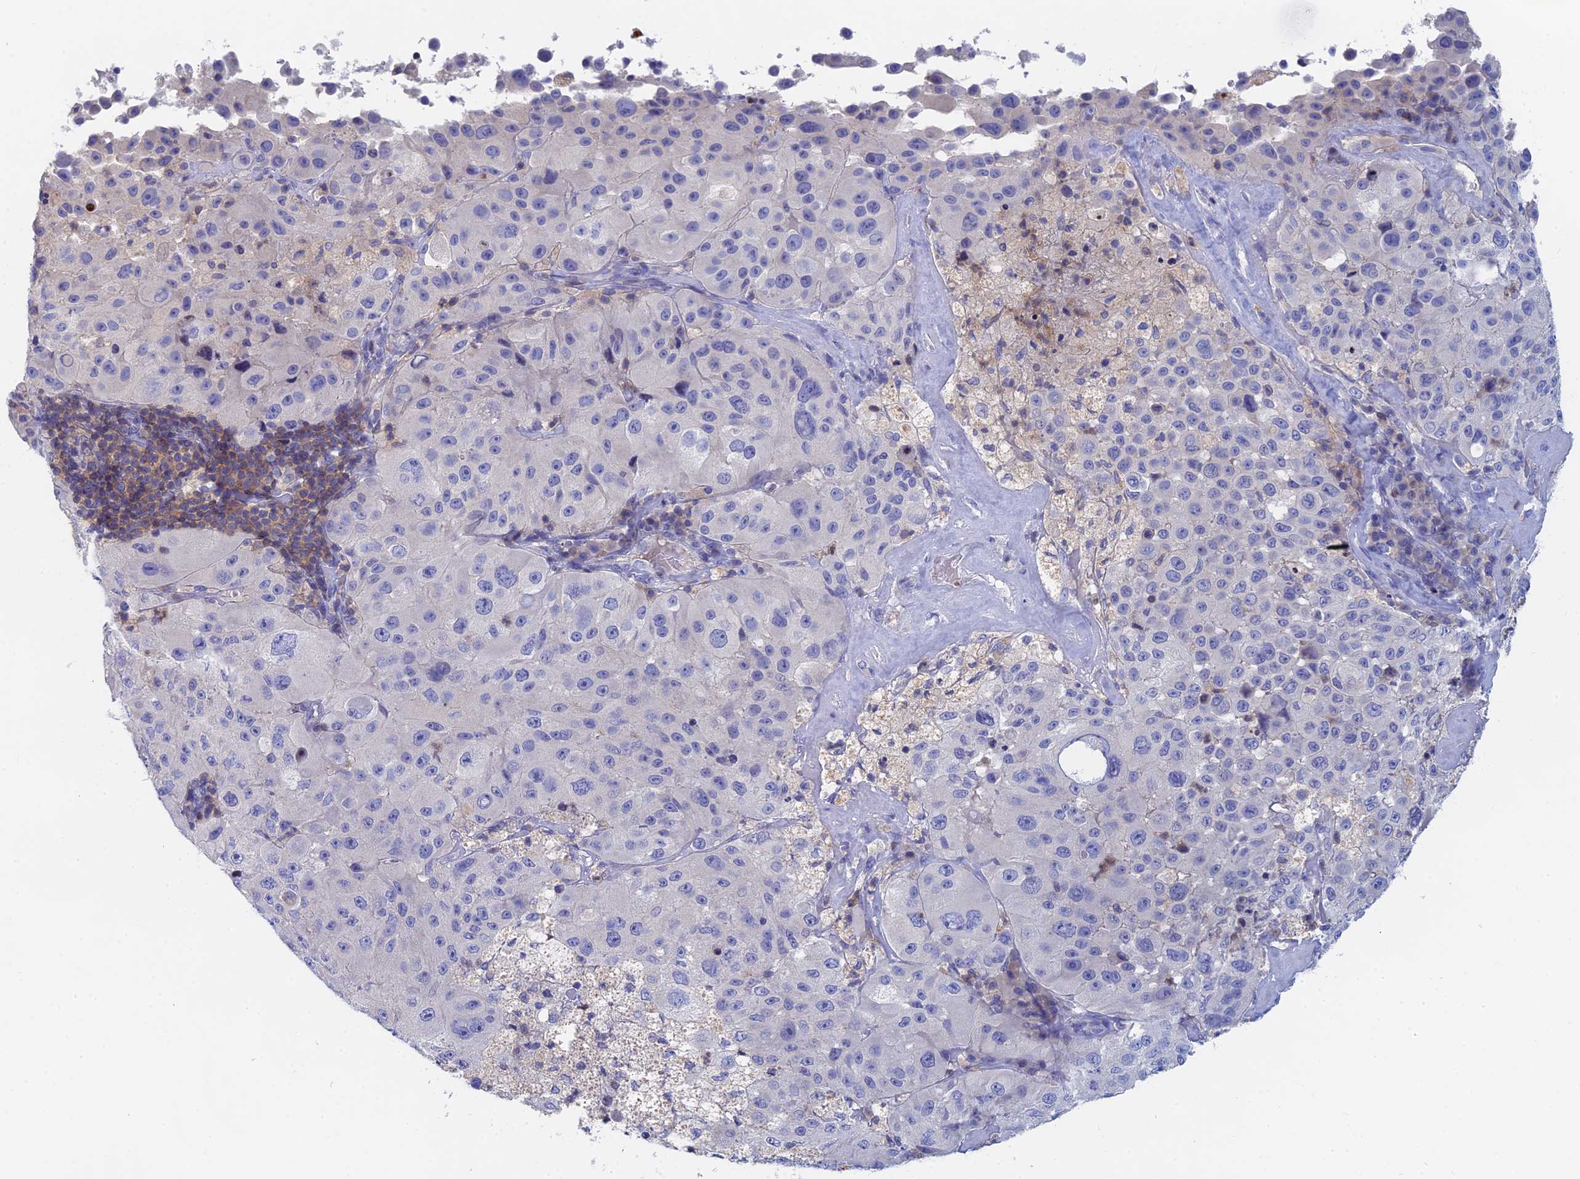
{"staining": {"intensity": "negative", "quantity": "none", "location": "none"}, "tissue": "melanoma", "cell_type": "Tumor cells", "image_type": "cancer", "snomed": [{"axis": "morphology", "description": "Malignant melanoma, Metastatic site"}, {"axis": "topography", "description": "Lymph node"}], "caption": "IHC image of human melanoma stained for a protein (brown), which exhibits no positivity in tumor cells. (DAB (3,3'-diaminobenzidine) immunohistochemistry with hematoxylin counter stain).", "gene": "ACP7", "patient": {"sex": "male", "age": 62}}